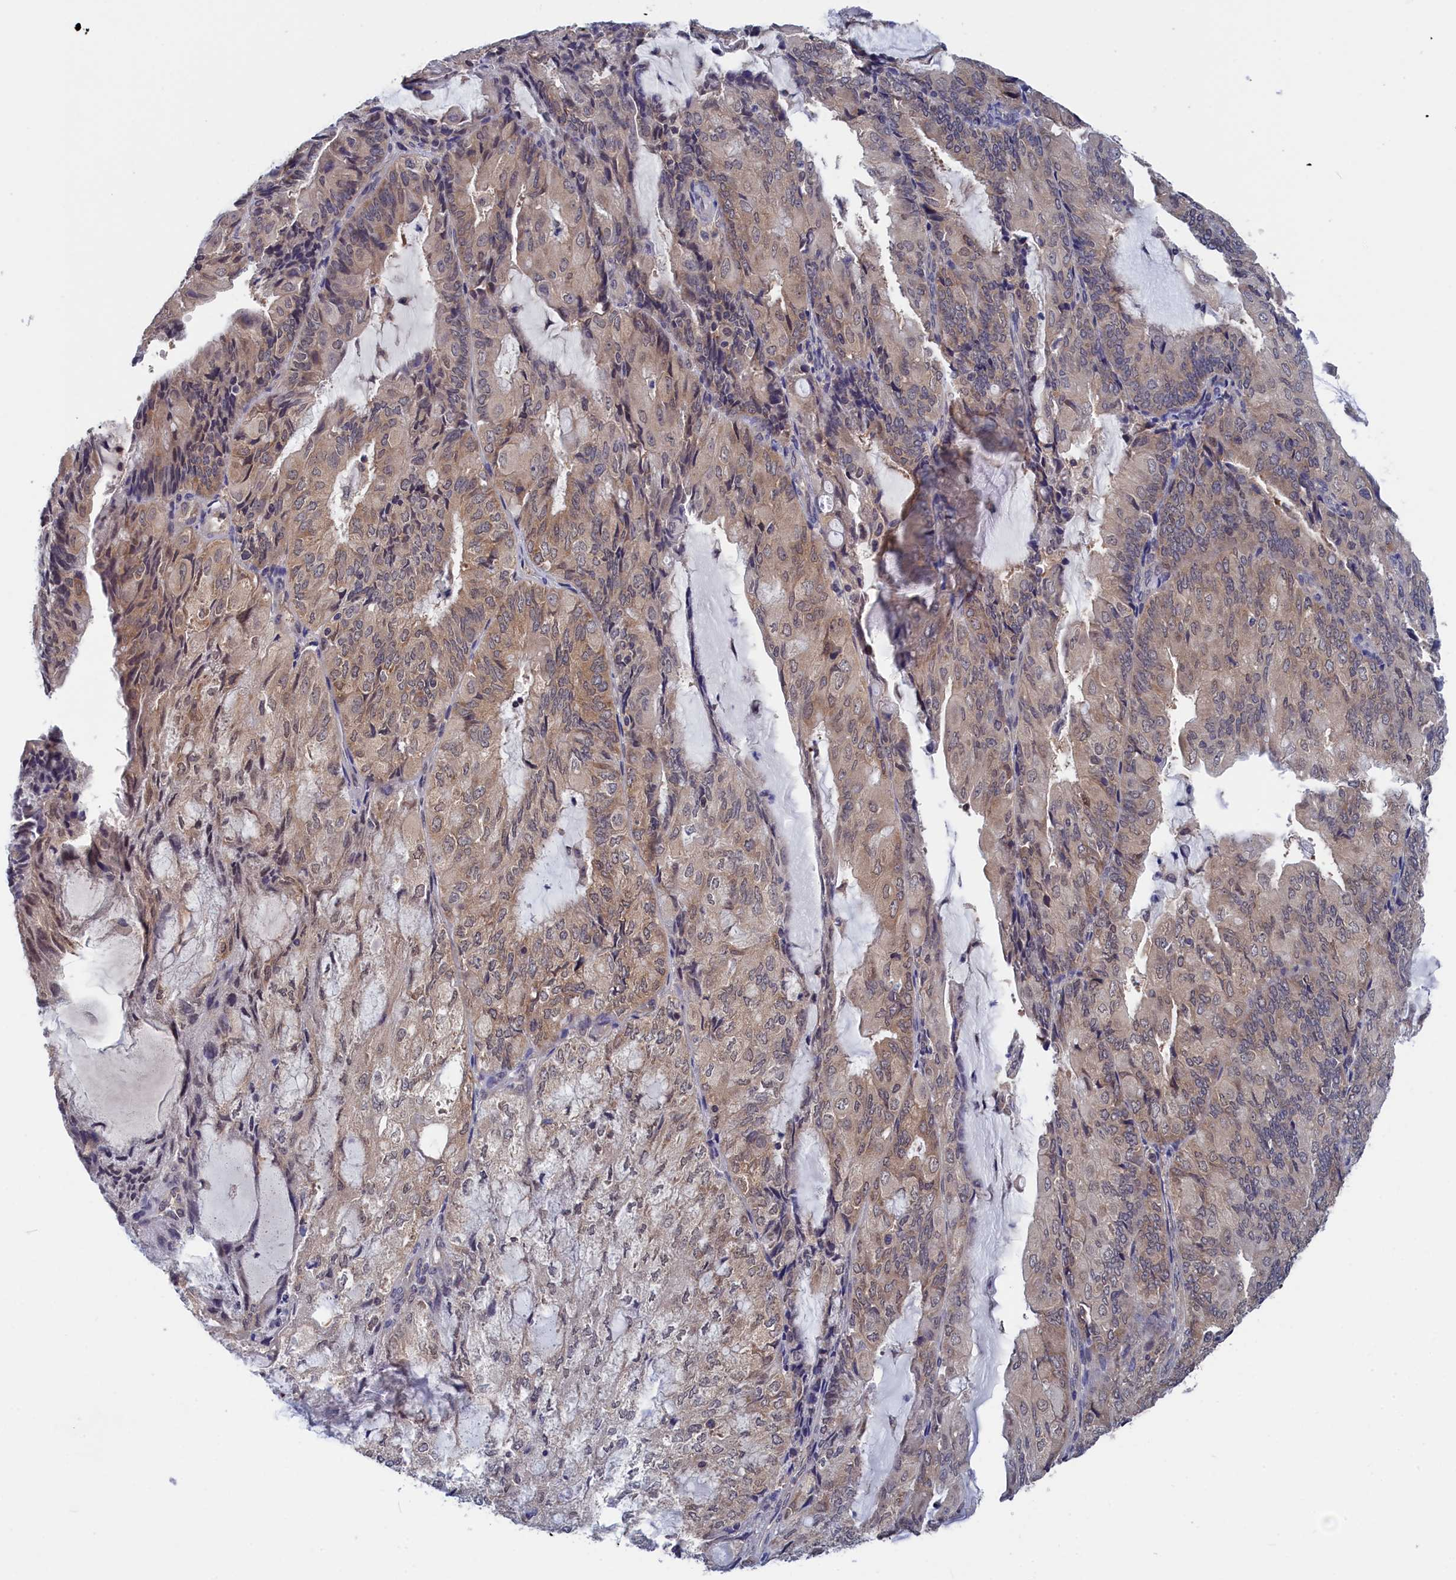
{"staining": {"intensity": "weak", "quantity": "25%-75%", "location": "cytoplasmic/membranous,nuclear"}, "tissue": "endometrial cancer", "cell_type": "Tumor cells", "image_type": "cancer", "snomed": [{"axis": "morphology", "description": "Adenocarcinoma, NOS"}, {"axis": "topography", "description": "Endometrium"}], "caption": "Endometrial cancer (adenocarcinoma) stained with immunohistochemistry reveals weak cytoplasmic/membranous and nuclear expression in approximately 25%-75% of tumor cells.", "gene": "PGP", "patient": {"sex": "female", "age": 81}}